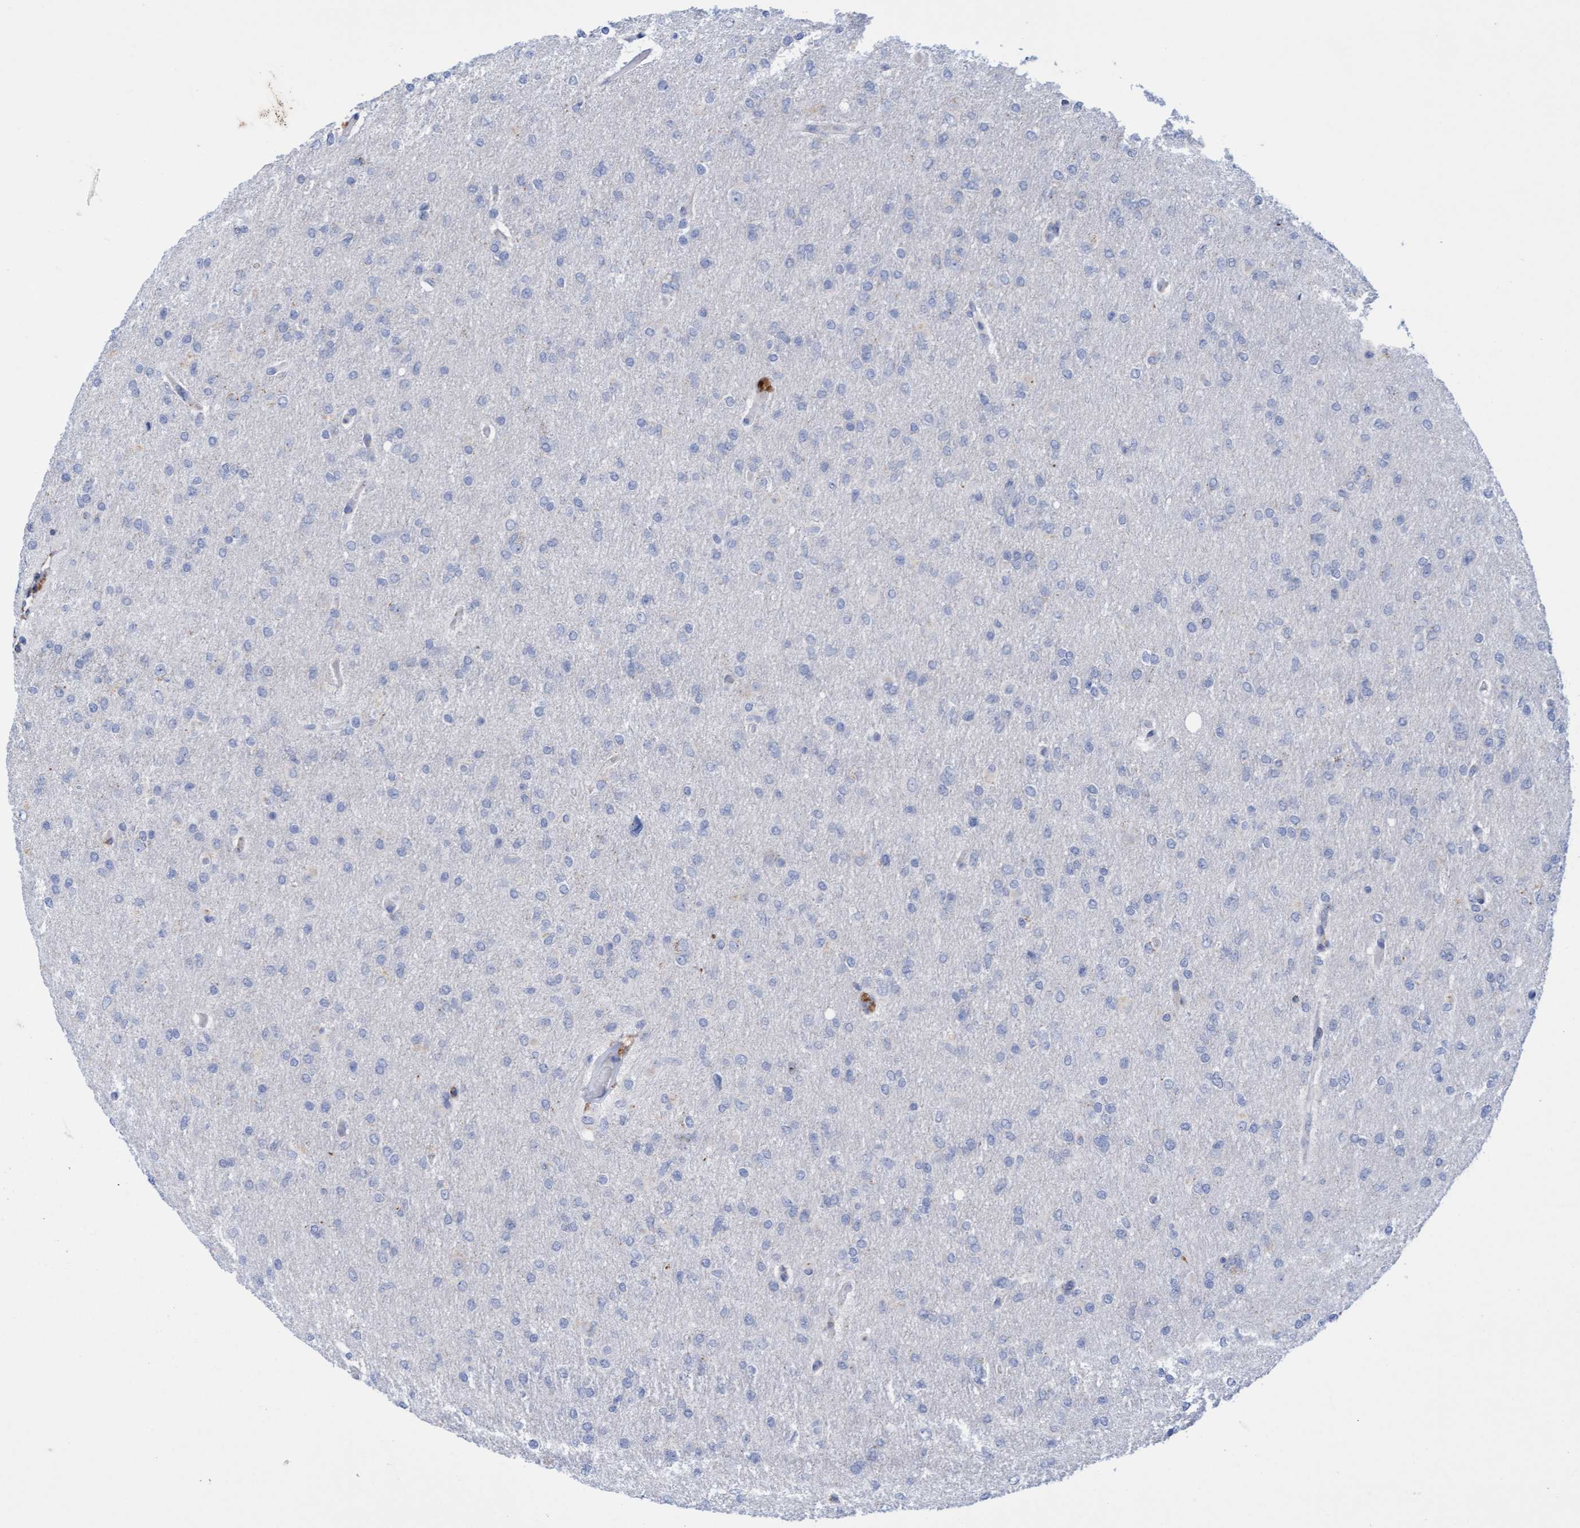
{"staining": {"intensity": "negative", "quantity": "none", "location": "none"}, "tissue": "glioma", "cell_type": "Tumor cells", "image_type": "cancer", "snomed": [{"axis": "morphology", "description": "Glioma, malignant, High grade"}, {"axis": "topography", "description": "Cerebral cortex"}], "caption": "Immunohistochemistry (IHC) of malignant glioma (high-grade) shows no expression in tumor cells. The staining was performed using DAB to visualize the protein expression in brown, while the nuclei were stained in blue with hematoxylin (Magnification: 20x).", "gene": "SGSH", "patient": {"sex": "female", "age": 36}}